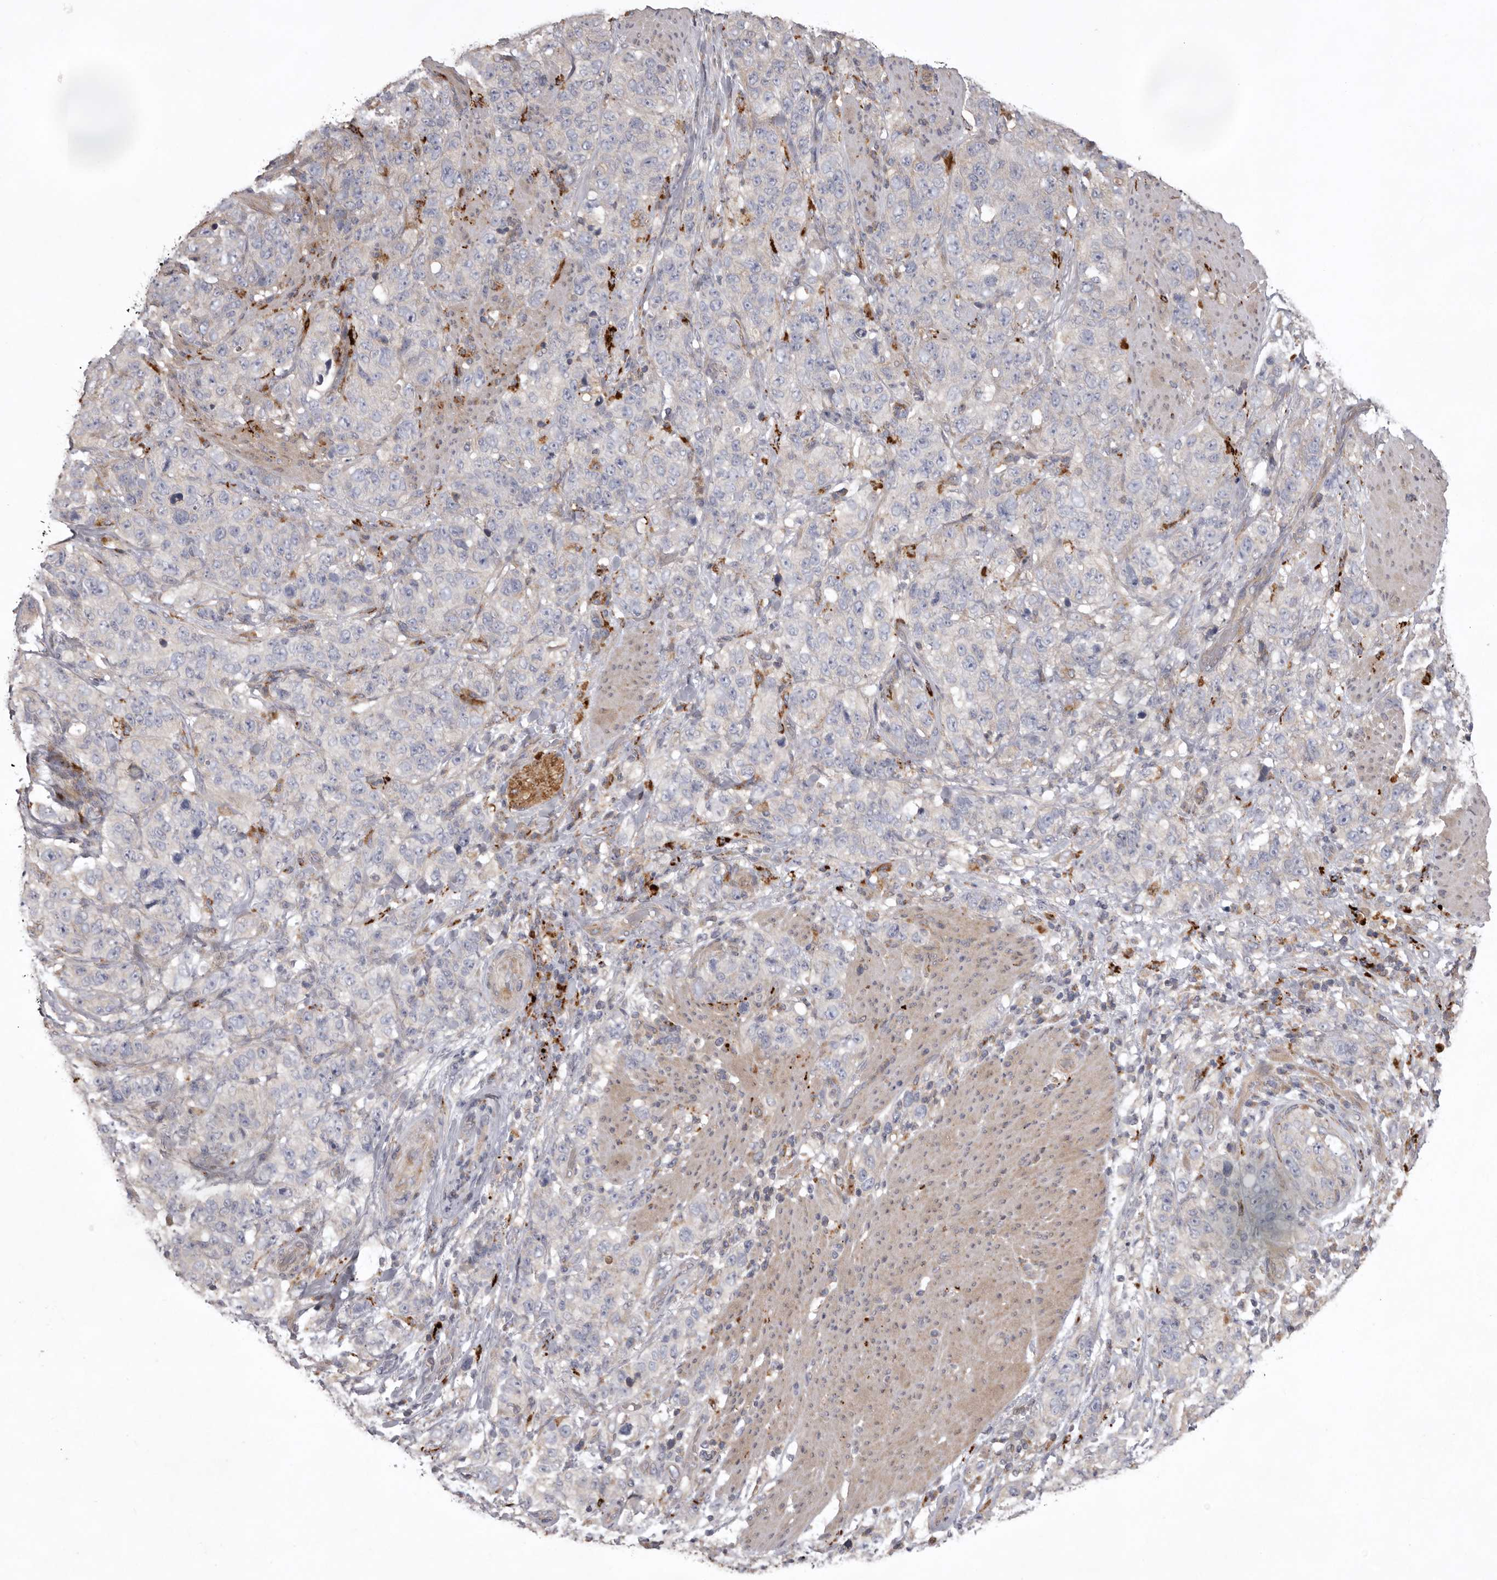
{"staining": {"intensity": "negative", "quantity": "none", "location": "none"}, "tissue": "stomach cancer", "cell_type": "Tumor cells", "image_type": "cancer", "snomed": [{"axis": "morphology", "description": "Adenocarcinoma, NOS"}, {"axis": "topography", "description": "Stomach"}], "caption": "There is no significant positivity in tumor cells of stomach adenocarcinoma.", "gene": "WDR47", "patient": {"sex": "male", "age": 48}}